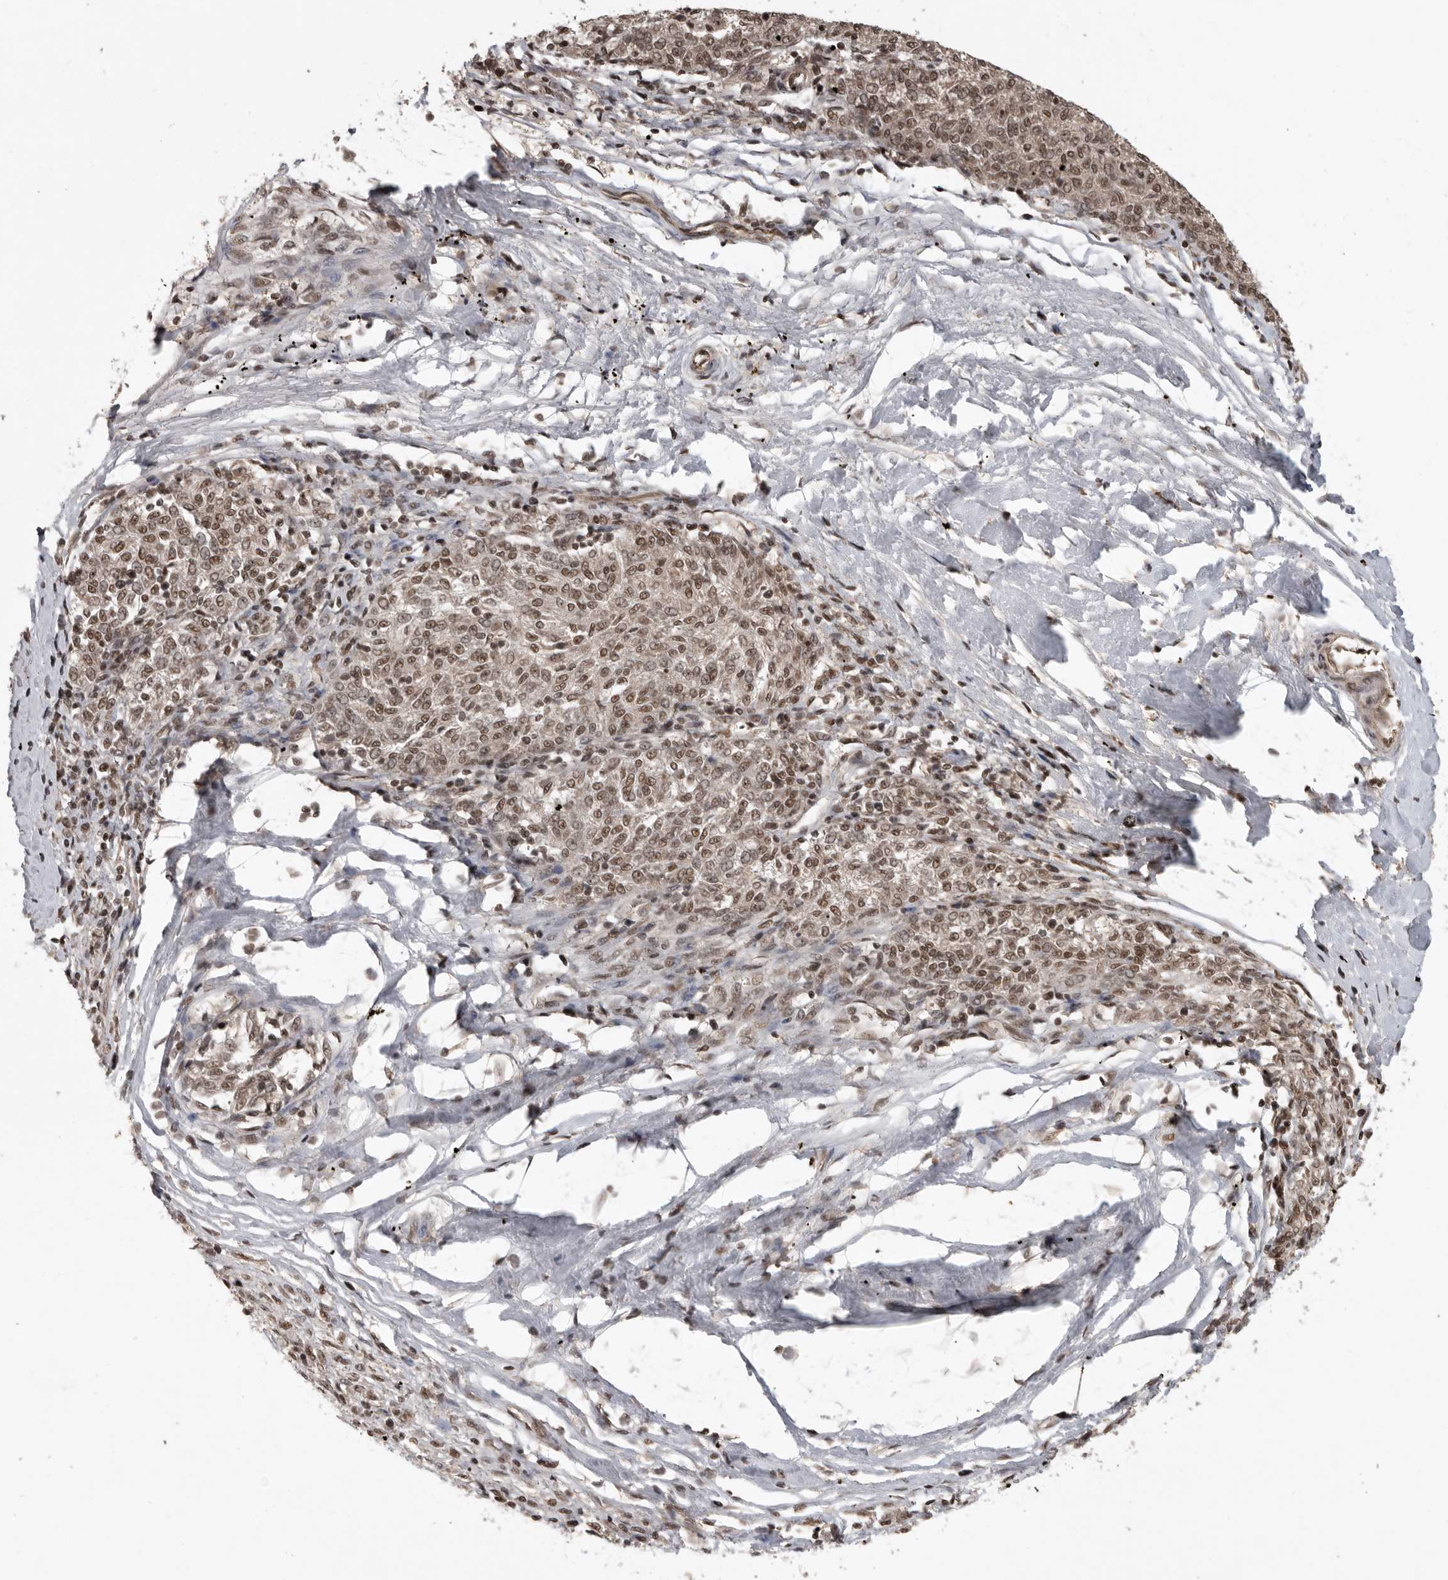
{"staining": {"intensity": "moderate", "quantity": ">75%", "location": "nuclear"}, "tissue": "melanoma", "cell_type": "Tumor cells", "image_type": "cancer", "snomed": [{"axis": "morphology", "description": "Malignant melanoma, NOS"}, {"axis": "topography", "description": "Skin"}], "caption": "Immunohistochemistry (IHC) histopathology image of neoplastic tissue: malignant melanoma stained using immunohistochemistry reveals medium levels of moderate protein expression localized specifically in the nuclear of tumor cells, appearing as a nuclear brown color.", "gene": "CBLL1", "patient": {"sex": "female", "age": 72}}